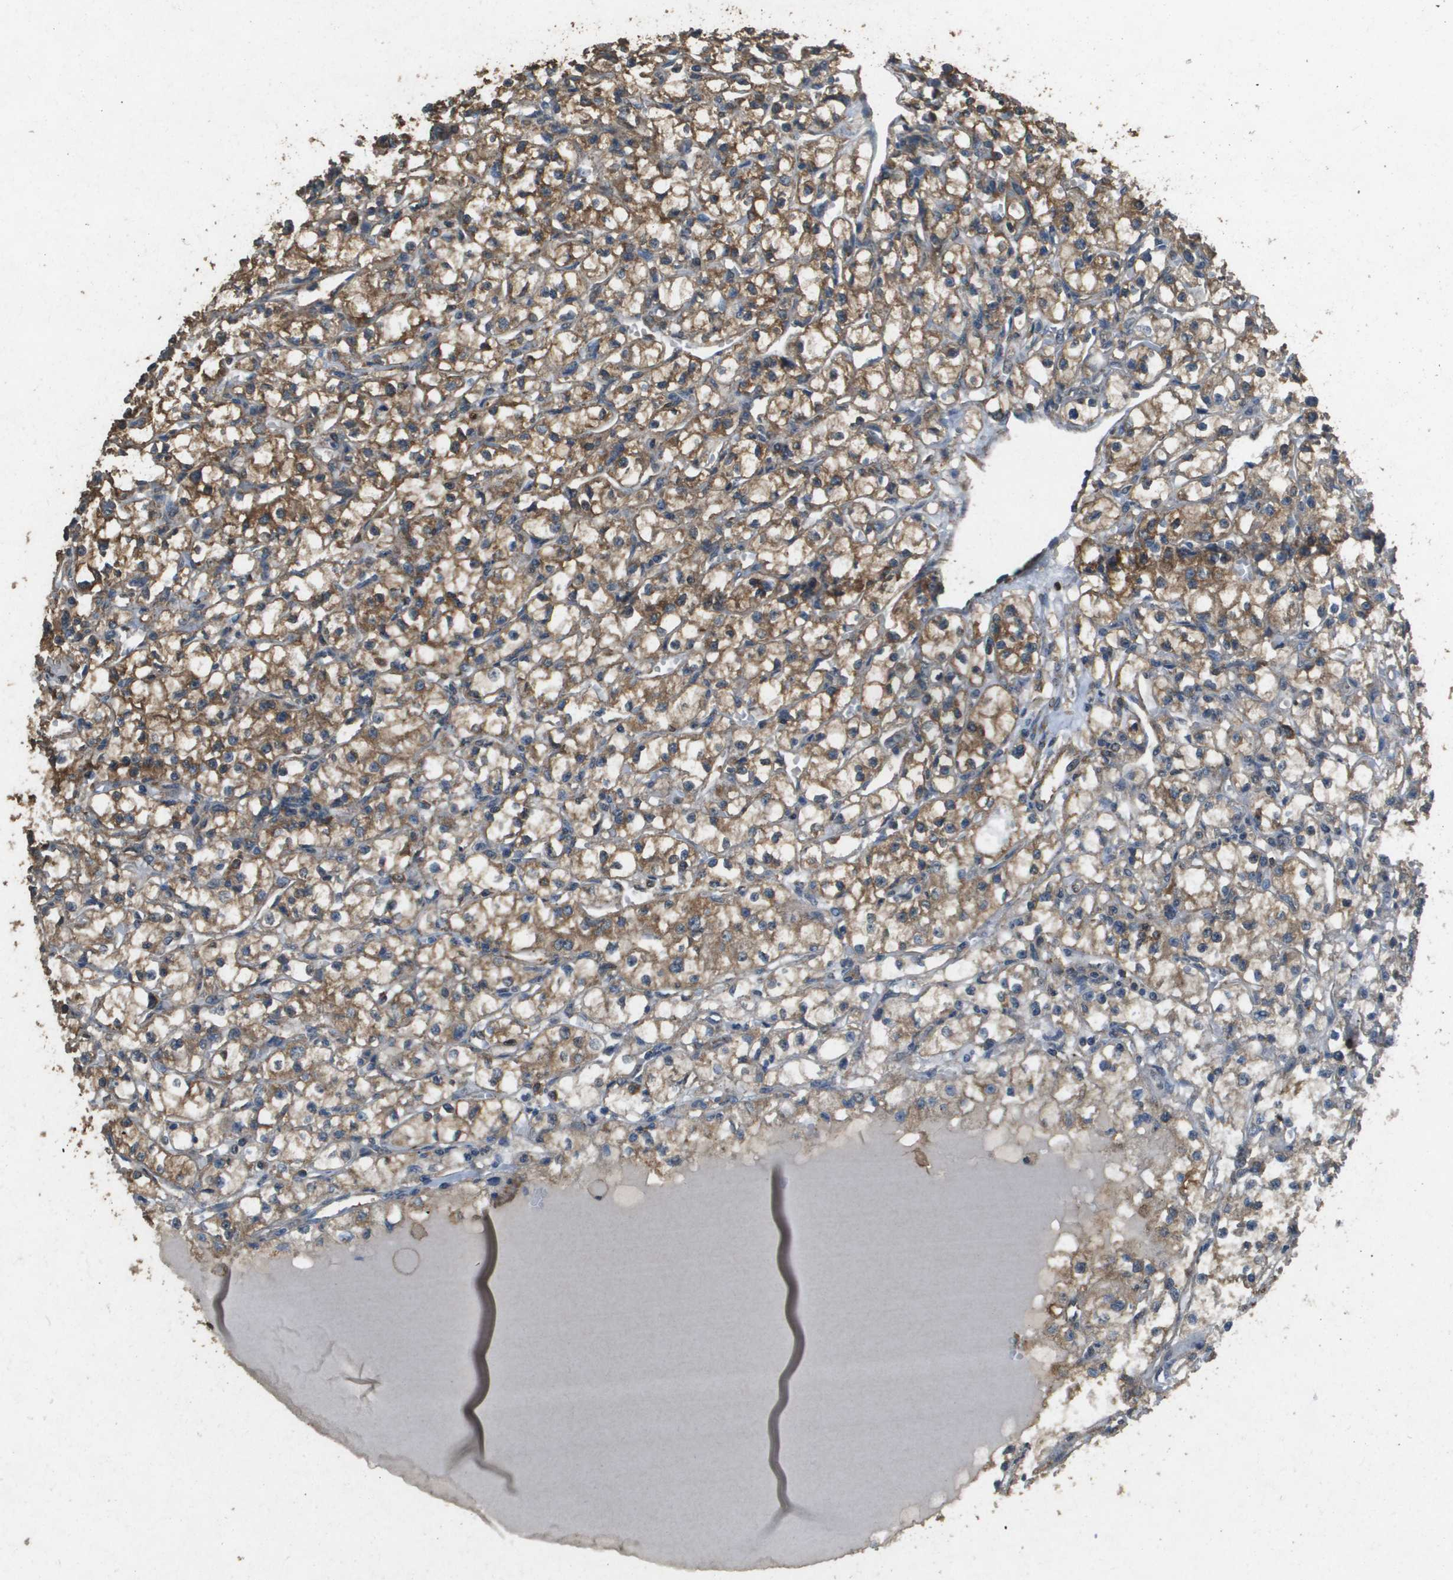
{"staining": {"intensity": "moderate", "quantity": ">75%", "location": "cytoplasmic/membranous"}, "tissue": "renal cancer", "cell_type": "Tumor cells", "image_type": "cancer", "snomed": [{"axis": "morphology", "description": "Adenocarcinoma, NOS"}, {"axis": "topography", "description": "Kidney"}], "caption": "The immunohistochemical stain highlights moderate cytoplasmic/membranous positivity in tumor cells of renal cancer (adenocarcinoma) tissue.", "gene": "MS4A7", "patient": {"sex": "male", "age": 56}}